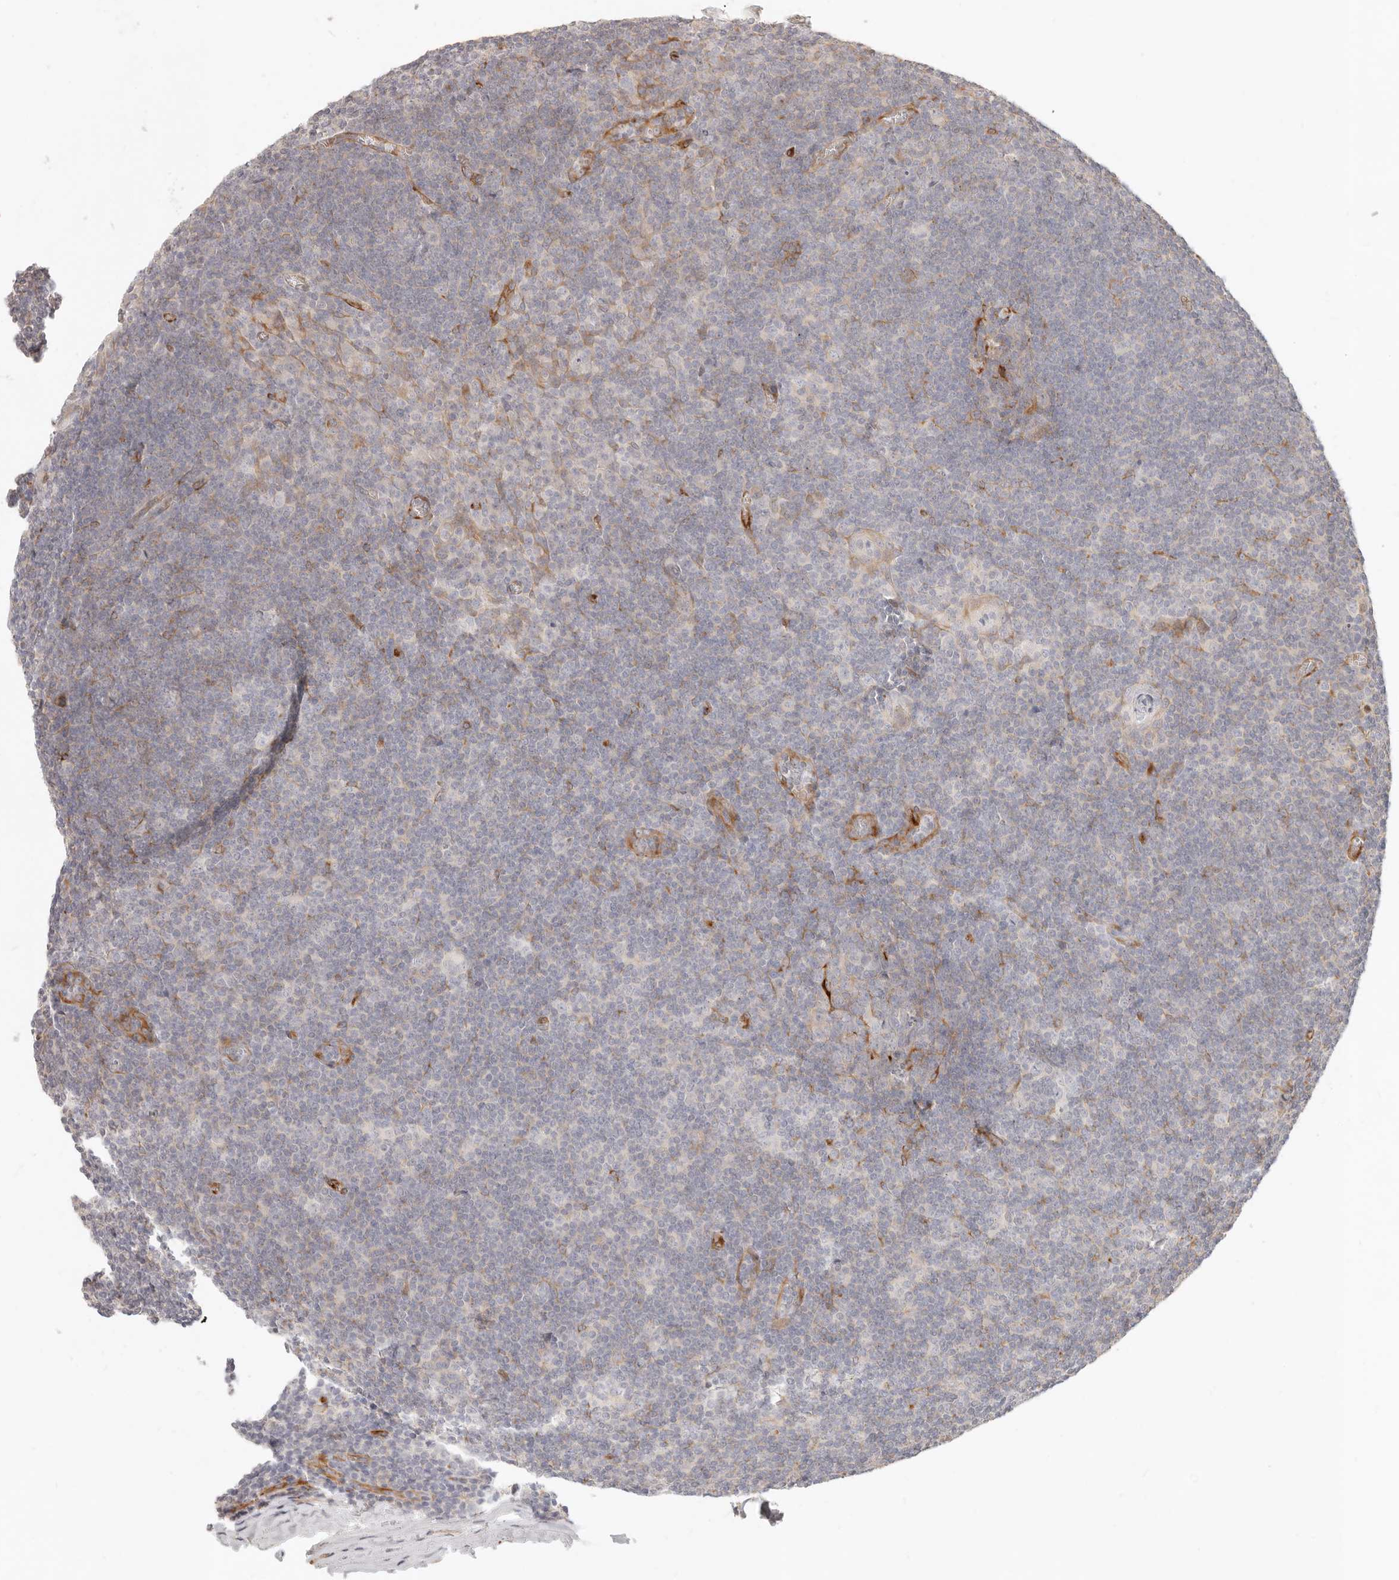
{"staining": {"intensity": "negative", "quantity": "none", "location": "none"}, "tissue": "tonsil", "cell_type": "Germinal center cells", "image_type": "normal", "snomed": [{"axis": "morphology", "description": "Normal tissue, NOS"}, {"axis": "topography", "description": "Tonsil"}], "caption": "This is a photomicrograph of immunohistochemistry staining of unremarkable tonsil, which shows no positivity in germinal center cells. The staining was performed using DAB to visualize the protein expression in brown, while the nuclei were stained in blue with hematoxylin (Magnification: 20x).", "gene": "SASS6", "patient": {"sex": "male", "age": 37}}